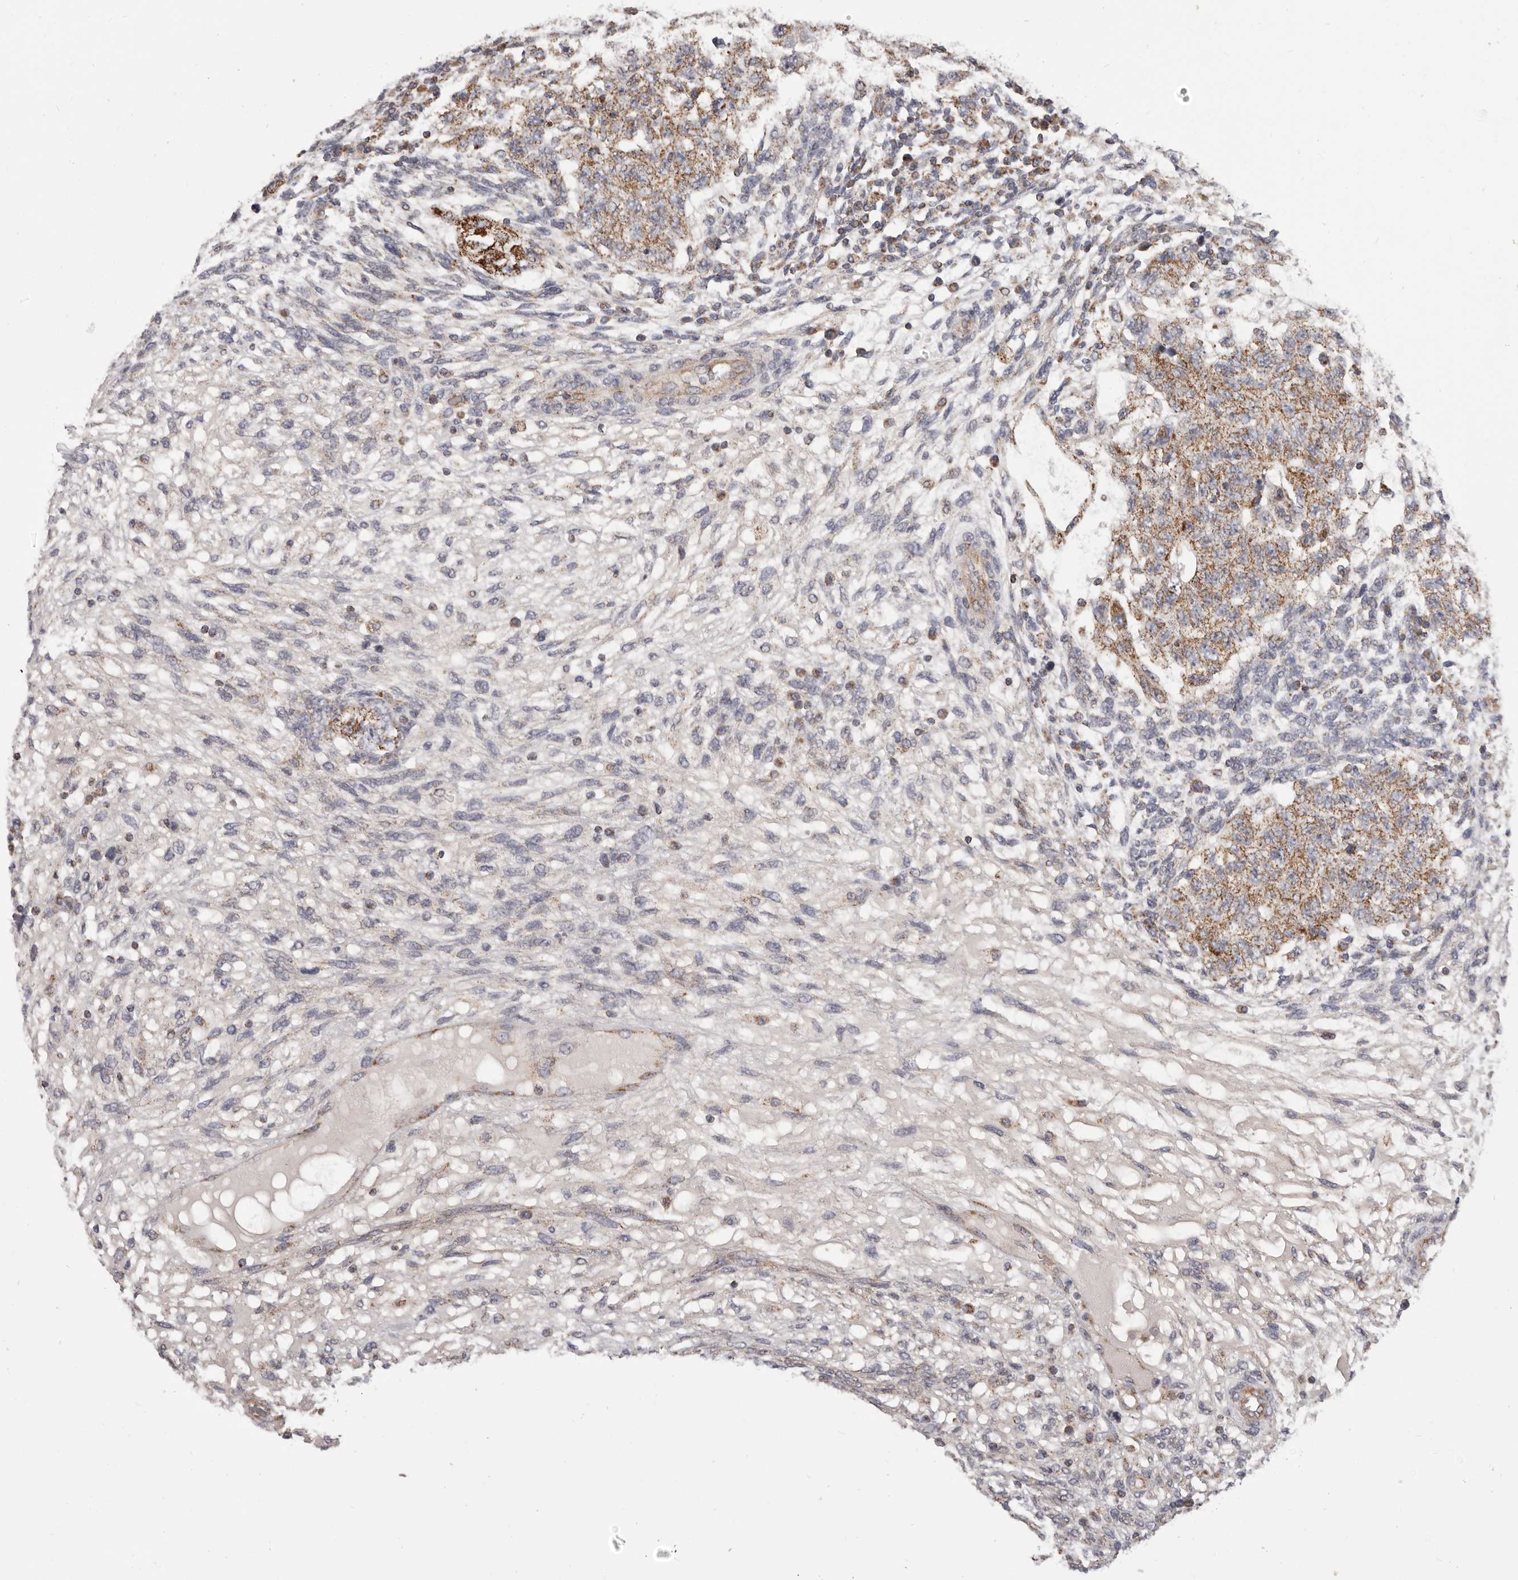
{"staining": {"intensity": "moderate", "quantity": ">75%", "location": "cytoplasmic/membranous"}, "tissue": "testis cancer", "cell_type": "Tumor cells", "image_type": "cancer", "snomed": [{"axis": "morphology", "description": "Normal tissue, NOS"}, {"axis": "morphology", "description": "Carcinoma, Embryonal, NOS"}, {"axis": "topography", "description": "Testis"}], "caption": "An immunohistochemistry (IHC) histopathology image of tumor tissue is shown. Protein staining in brown labels moderate cytoplasmic/membranous positivity in embryonal carcinoma (testis) within tumor cells.", "gene": "CHRM2", "patient": {"sex": "male", "age": 36}}